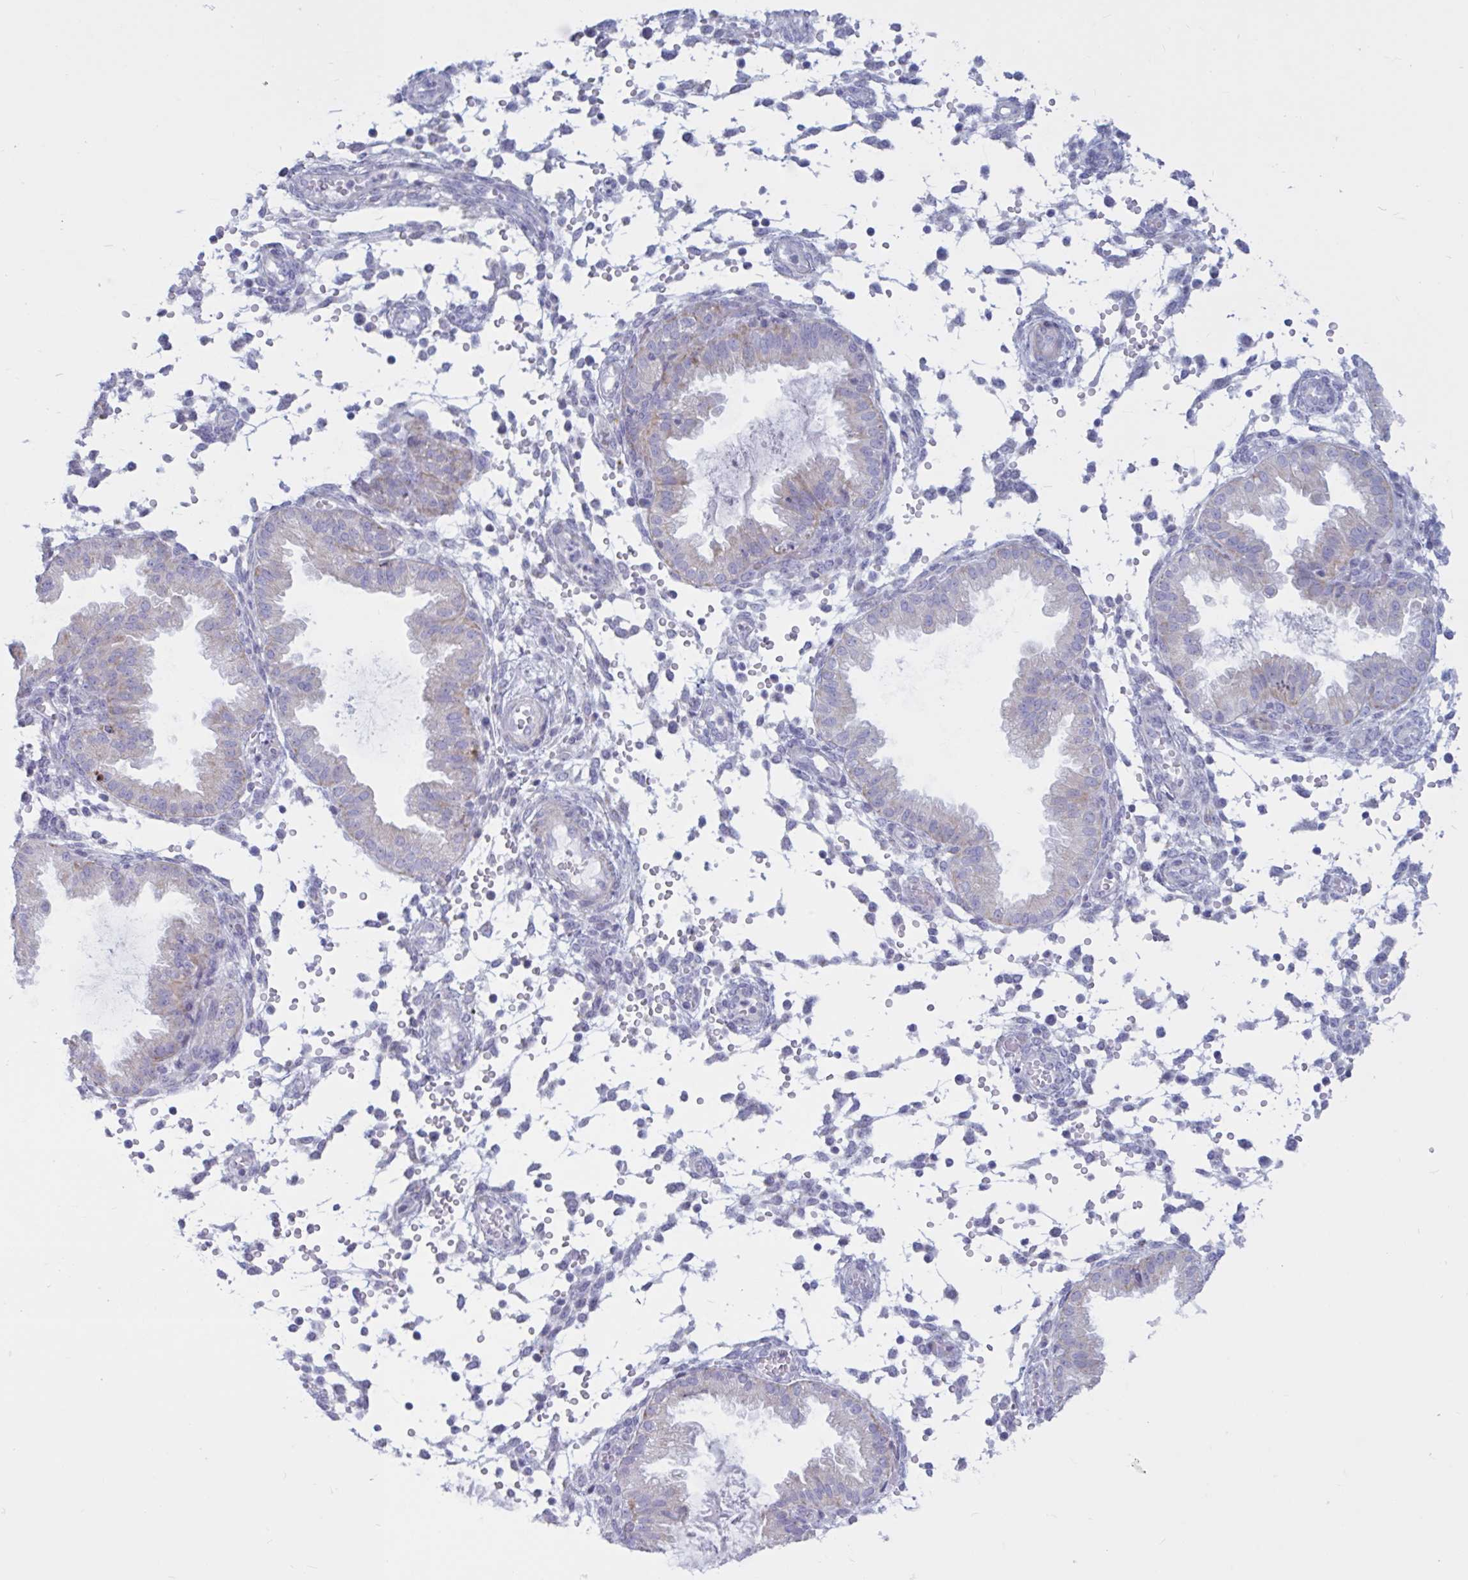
{"staining": {"intensity": "negative", "quantity": "none", "location": "none"}, "tissue": "endometrium", "cell_type": "Cells in endometrial stroma", "image_type": "normal", "snomed": [{"axis": "morphology", "description": "Normal tissue, NOS"}, {"axis": "topography", "description": "Endometrium"}], "caption": "The photomicrograph reveals no staining of cells in endometrial stroma in benign endometrium. (DAB immunohistochemistry (IHC), high magnification).", "gene": "ATG9A", "patient": {"sex": "female", "age": 33}}